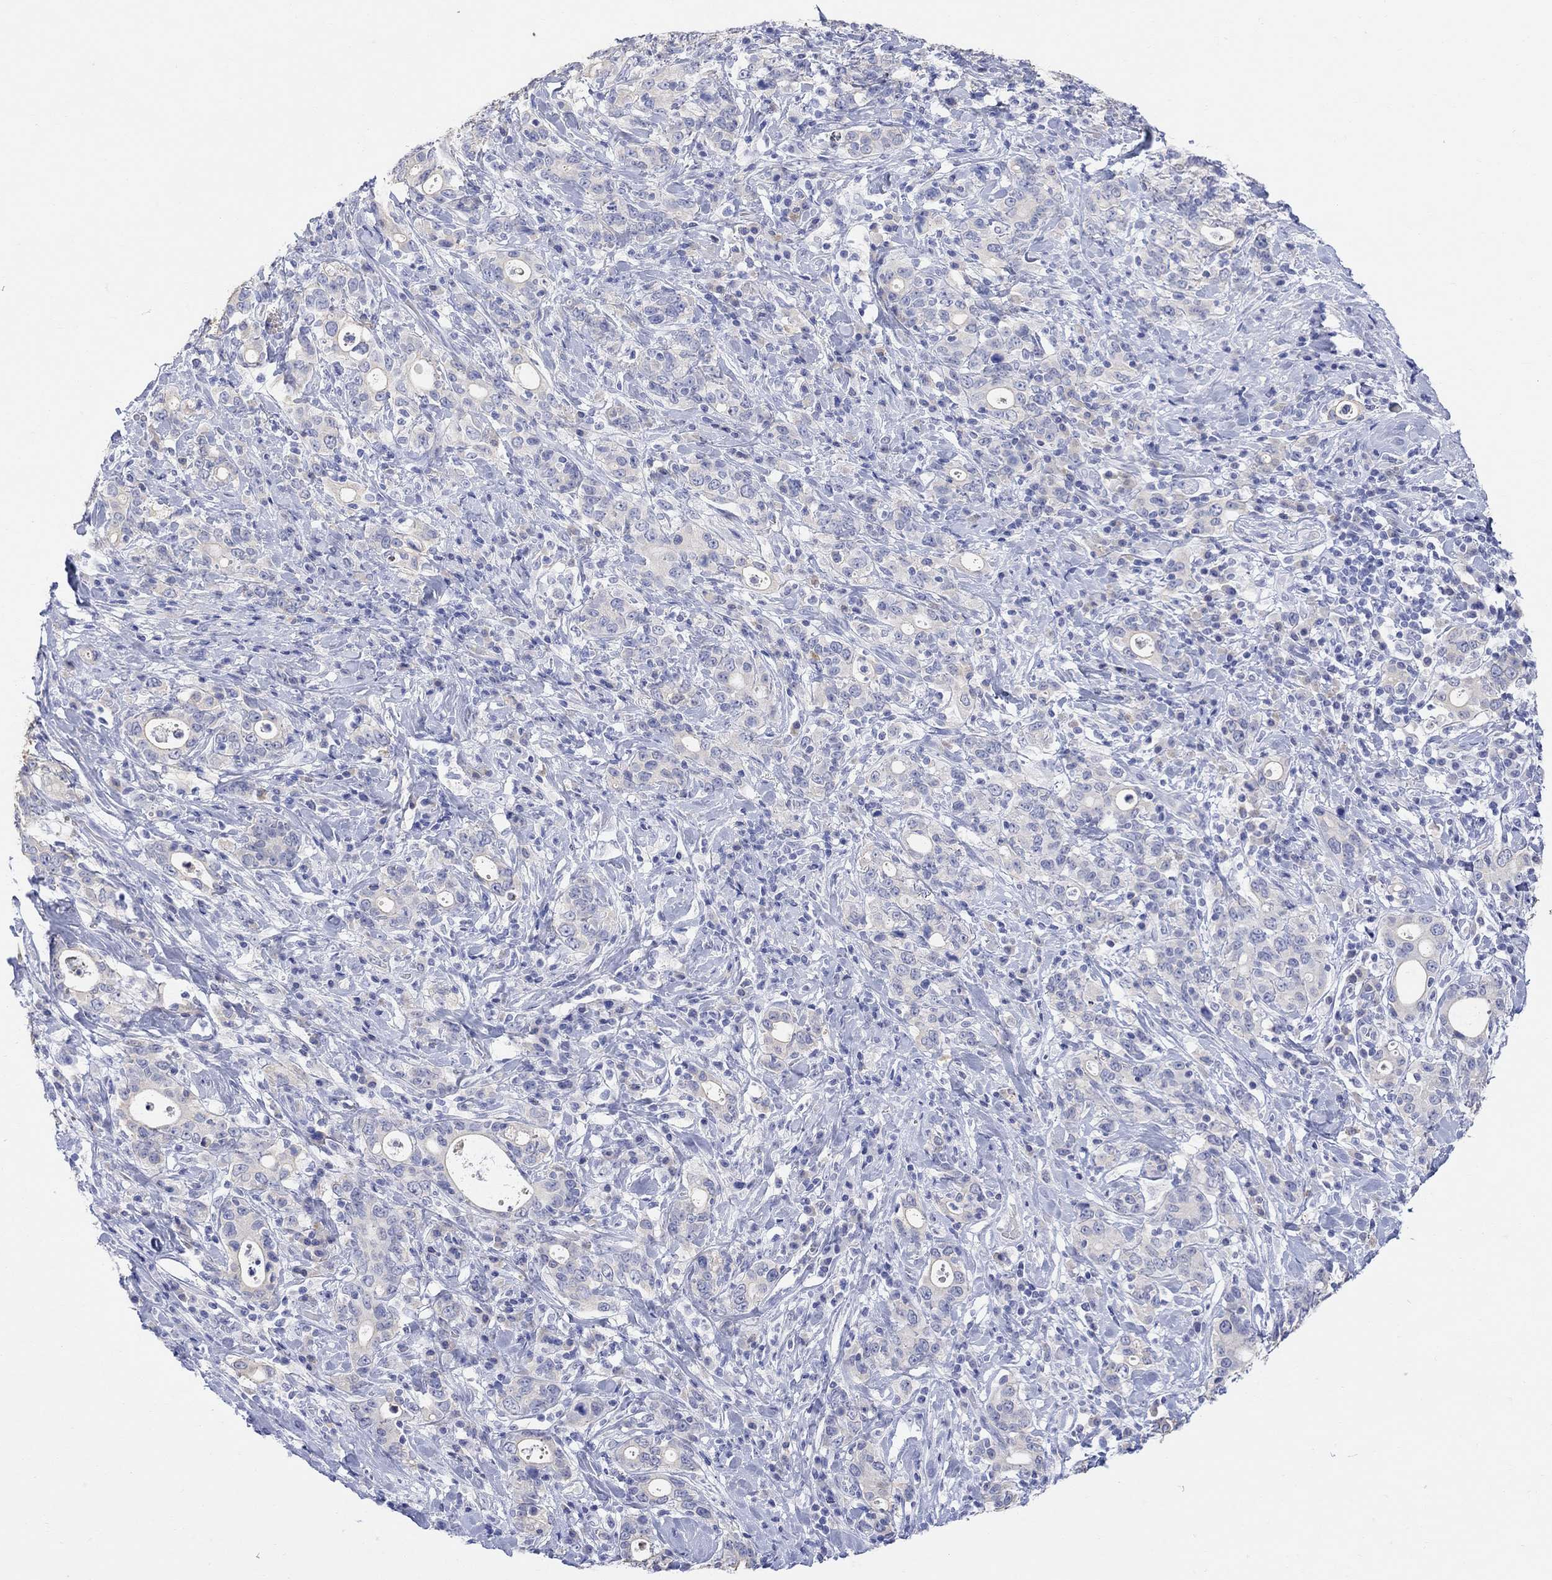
{"staining": {"intensity": "negative", "quantity": "none", "location": "none"}, "tissue": "stomach cancer", "cell_type": "Tumor cells", "image_type": "cancer", "snomed": [{"axis": "morphology", "description": "Adenocarcinoma, NOS"}, {"axis": "topography", "description": "Stomach"}], "caption": "Protein analysis of stomach cancer (adenocarcinoma) displays no significant positivity in tumor cells.", "gene": "TYR", "patient": {"sex": "male", "age": 79}}